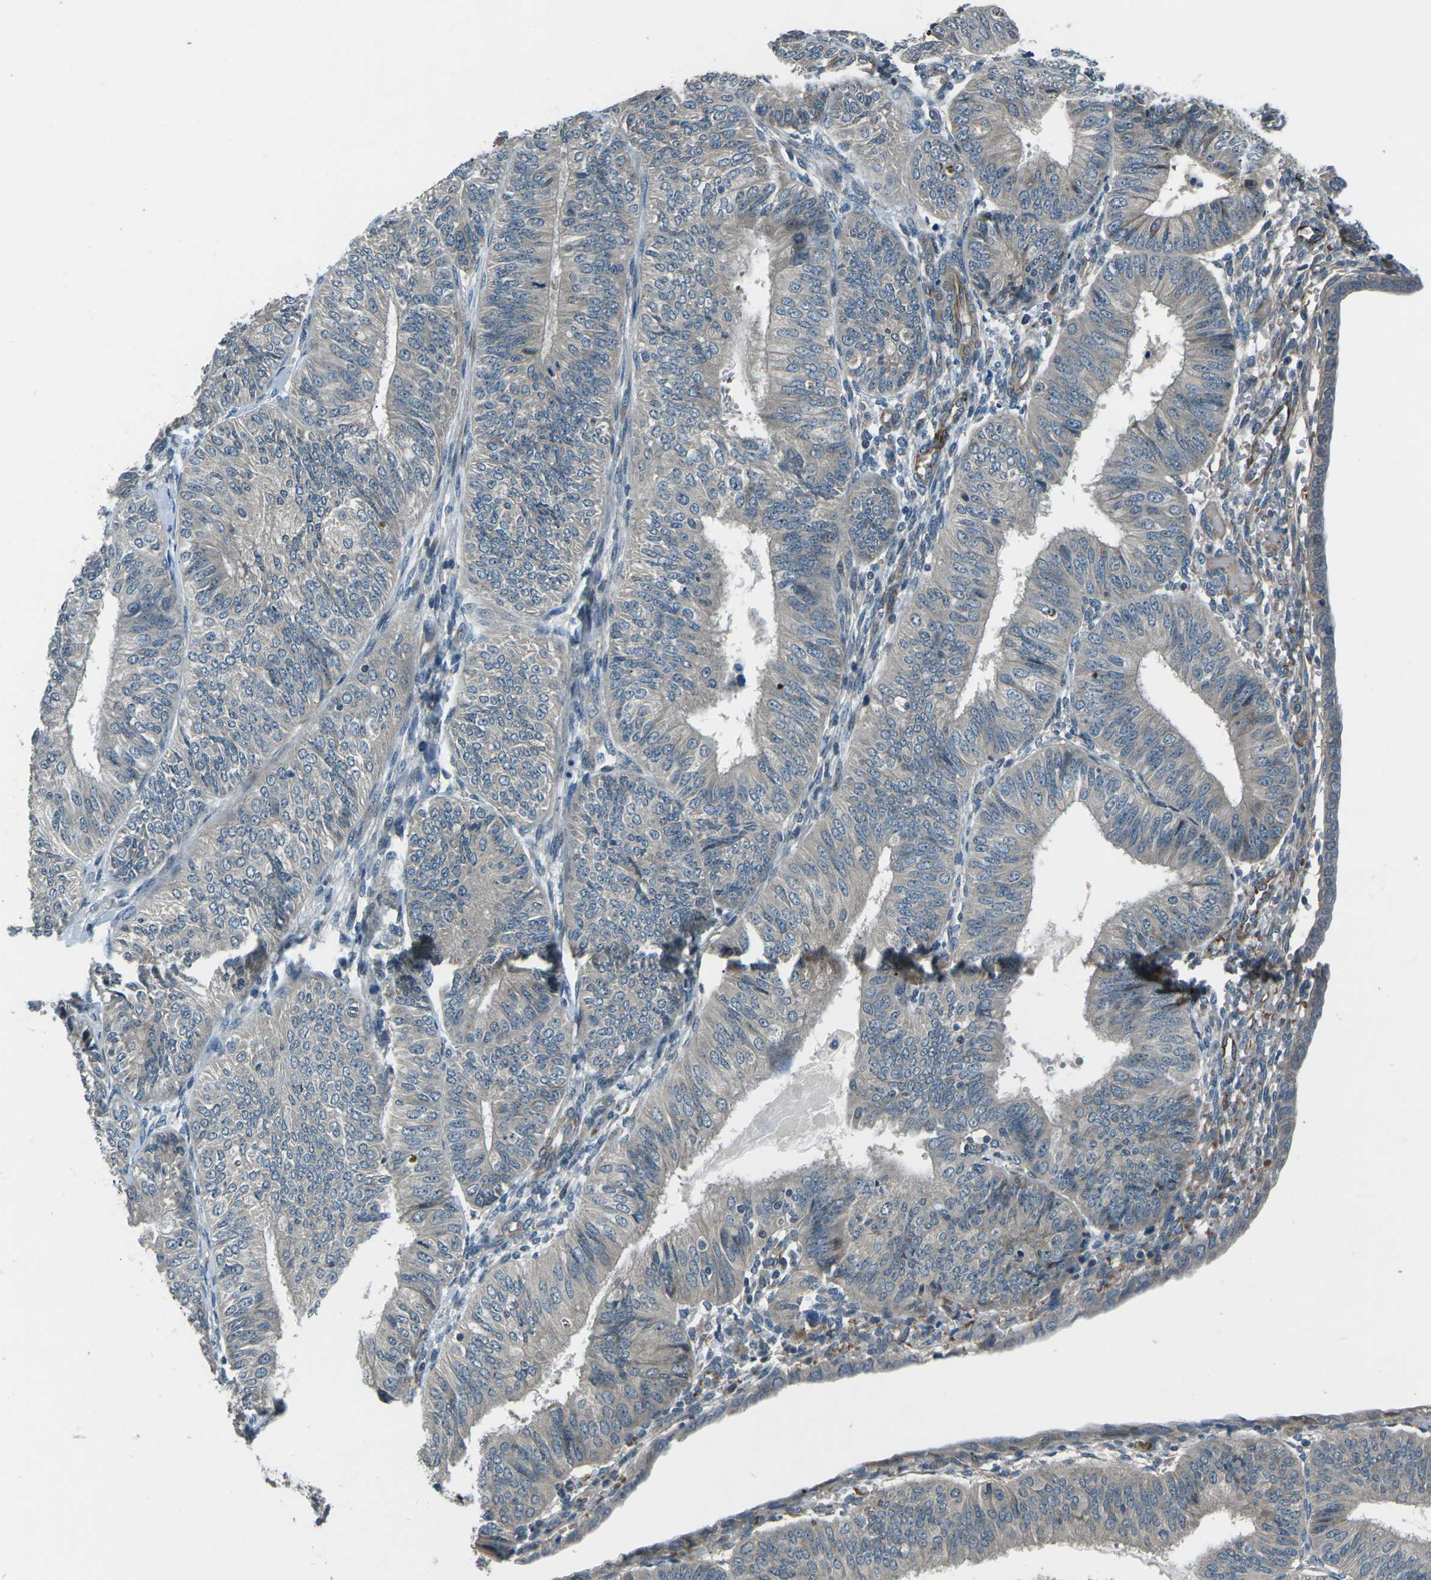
{"staining": {"intensity": "weak", "quantity": "<25%", "location": "cytoplasmic/membranous"}, "tissue": "endometrial cancer", "cell_type": "Tumor cells", "image_type": "cancer", "snomed": [{"axis": "morphology", "description": "Adenocarcinoma, NOS"}, {"axis": "topography", "description": "Endometrium"}], "caption": "This is a histopathology image of IHC staining of endometrial cancer, which shows no positivity in tumor cells. (Stains: DAB (3,3'-diaminobenzidine) IHC with hematoxylin counter stain, Microscopy: brightfield microscopy at high magnification).", "gene": "AFAP1", "patient": {"sex": "female", "age": 58}}